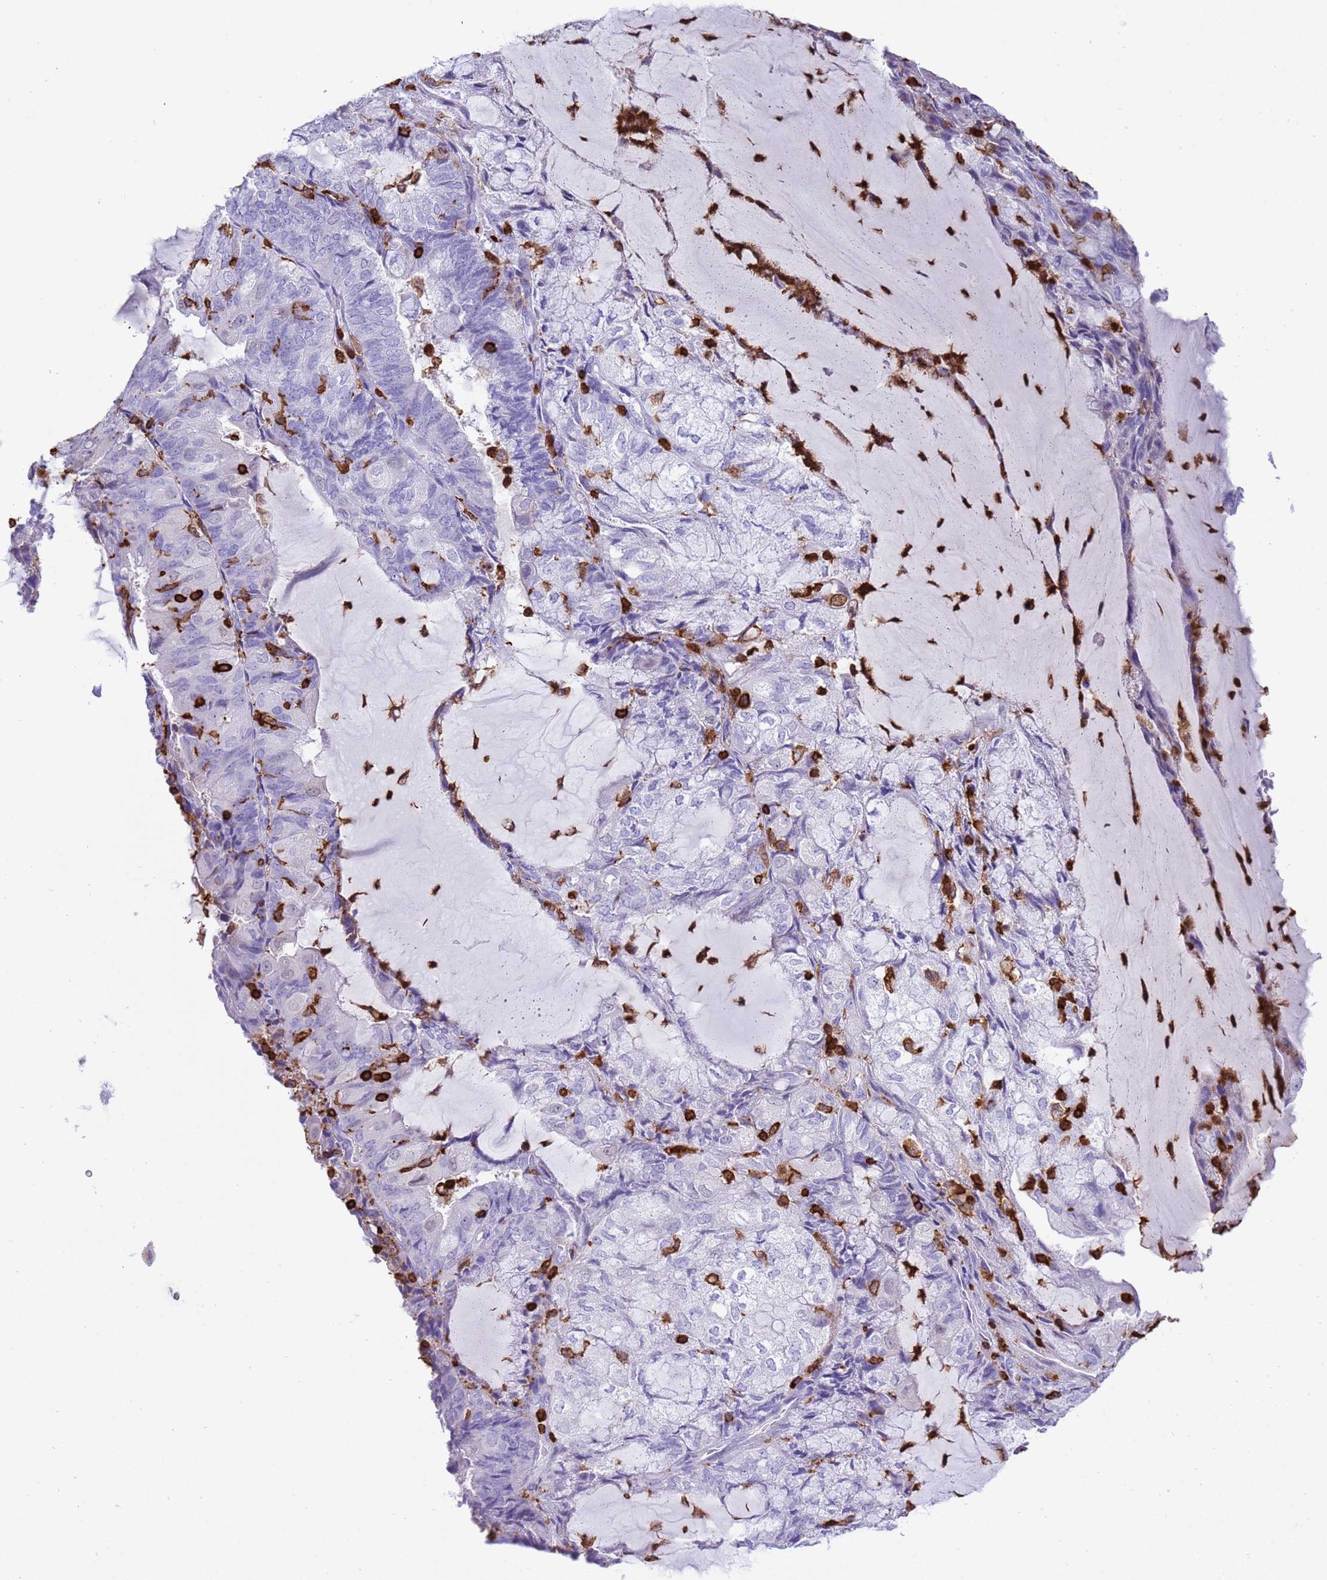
{"staining": {"intensity": "negative", "quantity": "none", "location": "none"}, "tissue": "endometrial cancer", "cell_type": "Tumor cells", "image_type": "cancer", "snomed": [{"axis": "morphology", "description": "Adenocarcinoma, NOS"}, {"axis": "topography", "description": "Endometrium"}], "caption": "The micrograph demonstrates no significant staining in tumor cells of endometrial cancer (adenocarcinoma).", "gene": "IRF5", "patient": {"sex": "female", "age": 81}}